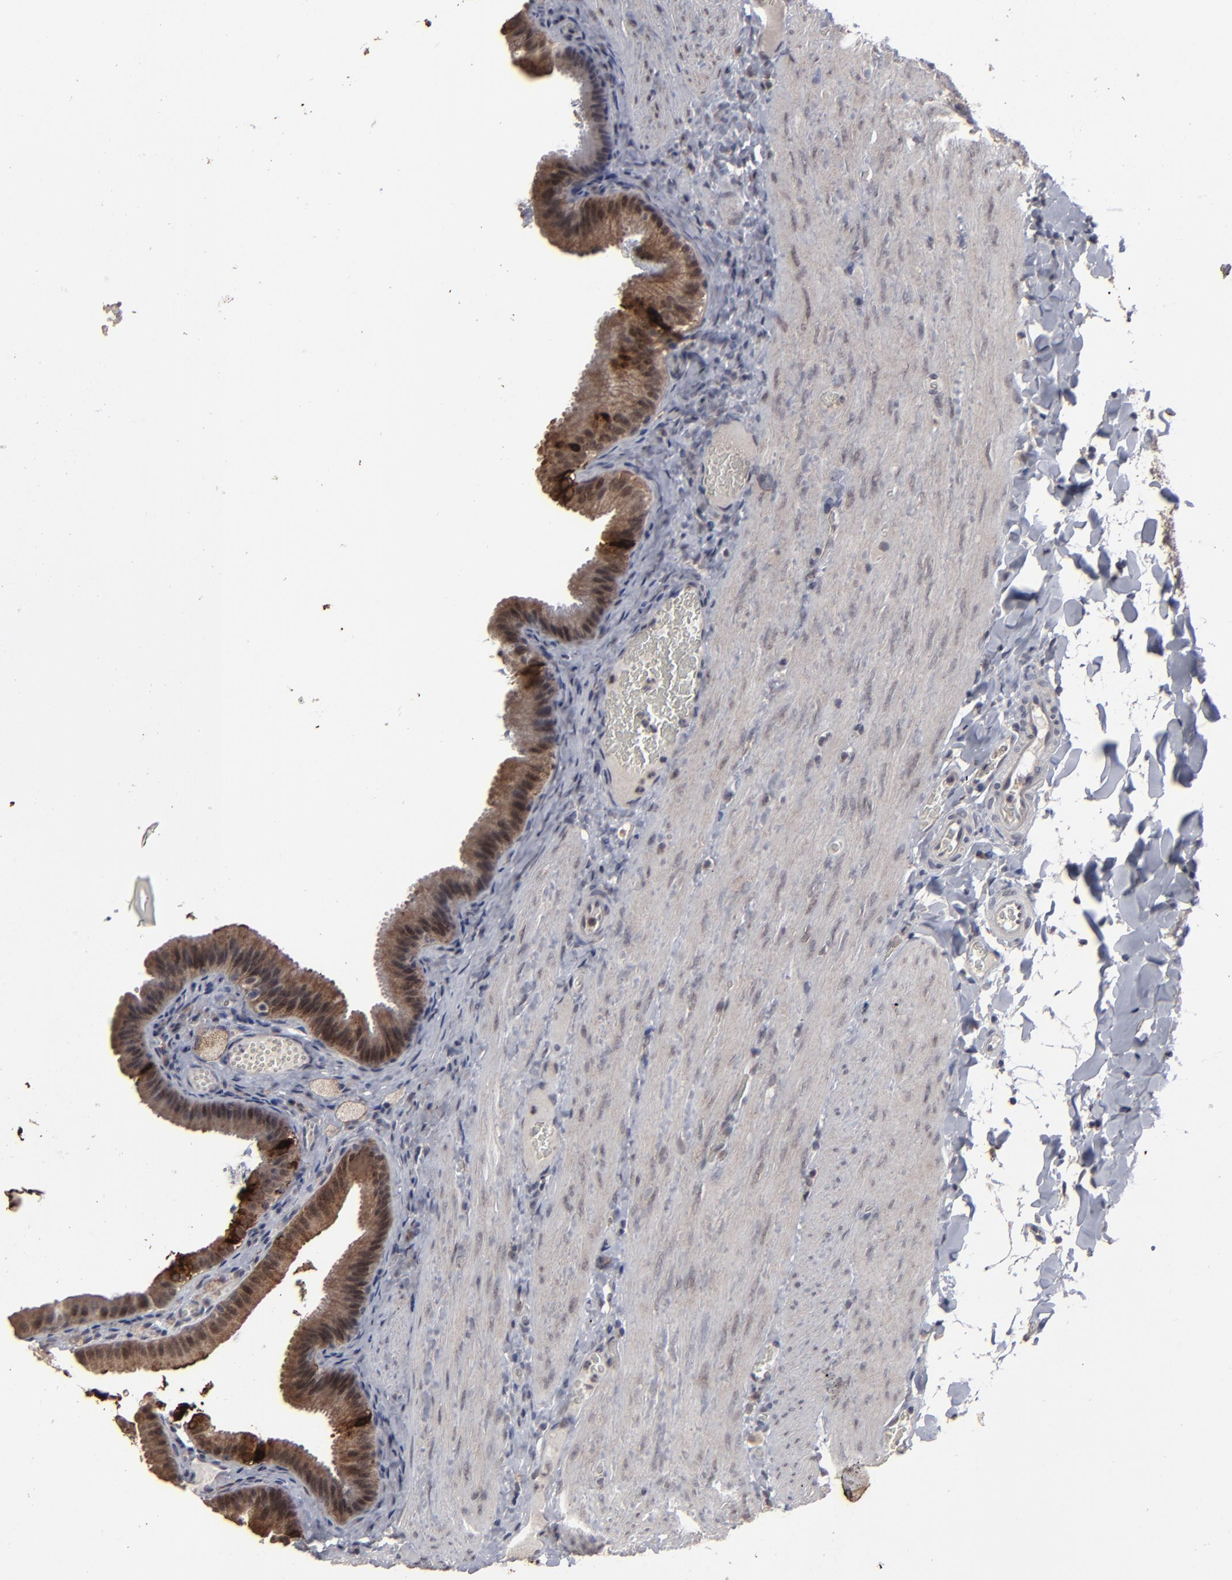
{"staining": {"intensity": "strong", "quantity": ">75%", "location": "cytoplasmic/membranous,nuclear"}, "tissue": "gallbladder", "cell_type": "Glandular cells", "image_type": "normal", "snomed": [{"axis": "morphology", "description": "Normal tissue, NOS"}, {"axis": "topography", "description": "Gallbladder"}], "caption": "The micrograph demonstrates staining of unremarkable gallbladder, revealing strong cytoplasmic/membranous,nuclear protein expression (brown color) within glandular cells.", "gene": "SLC22A17", "patient": {"sex": "female", "age": 24}}